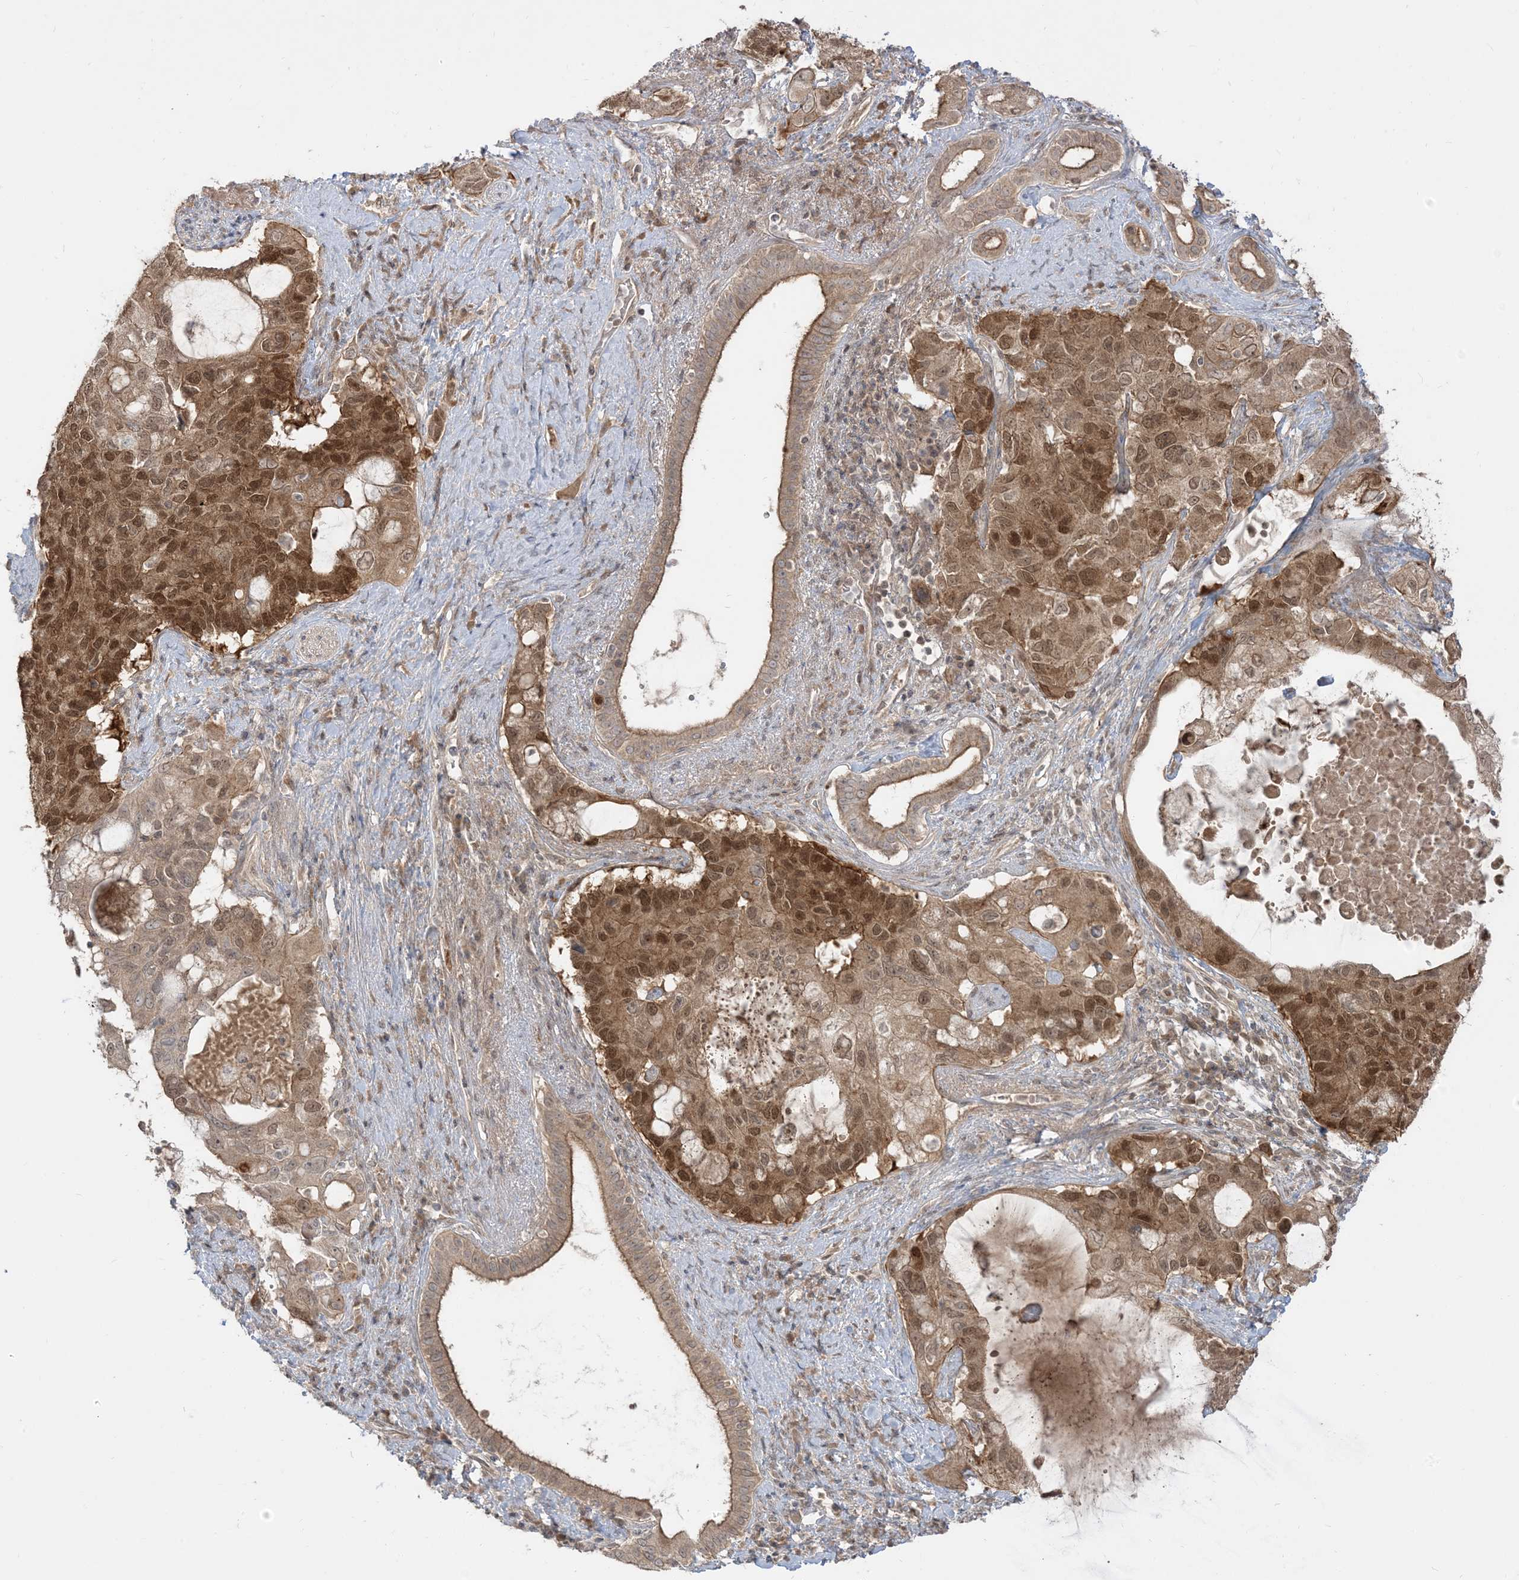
{"staining": {"intensity": "moderate", "quantity": ">75%", "location": "cytoplasmic/membranous,nuclear"}, "tissue": "pancreatic cancer", "cell_type": "Tumor cells", "image_type": "cancer", "snomed": [{"axis": "morphology", "description": "Adenocarcinoma, NOS"}, {"axis": "topography", "description": "Pancreas"}], "caption": "Tumor cells demonstrate medium levels of moderate cytoplasmic/membranous and nuclear expression in approximately >75% of cells in human pancreatic cancer (adenocarcinoma). Immunohistochemistry (ihc) stains the protein in brown and the nuclei are stained blue.", "gene": "TBCC", "patient": {"sex": "female", "age": 56}}